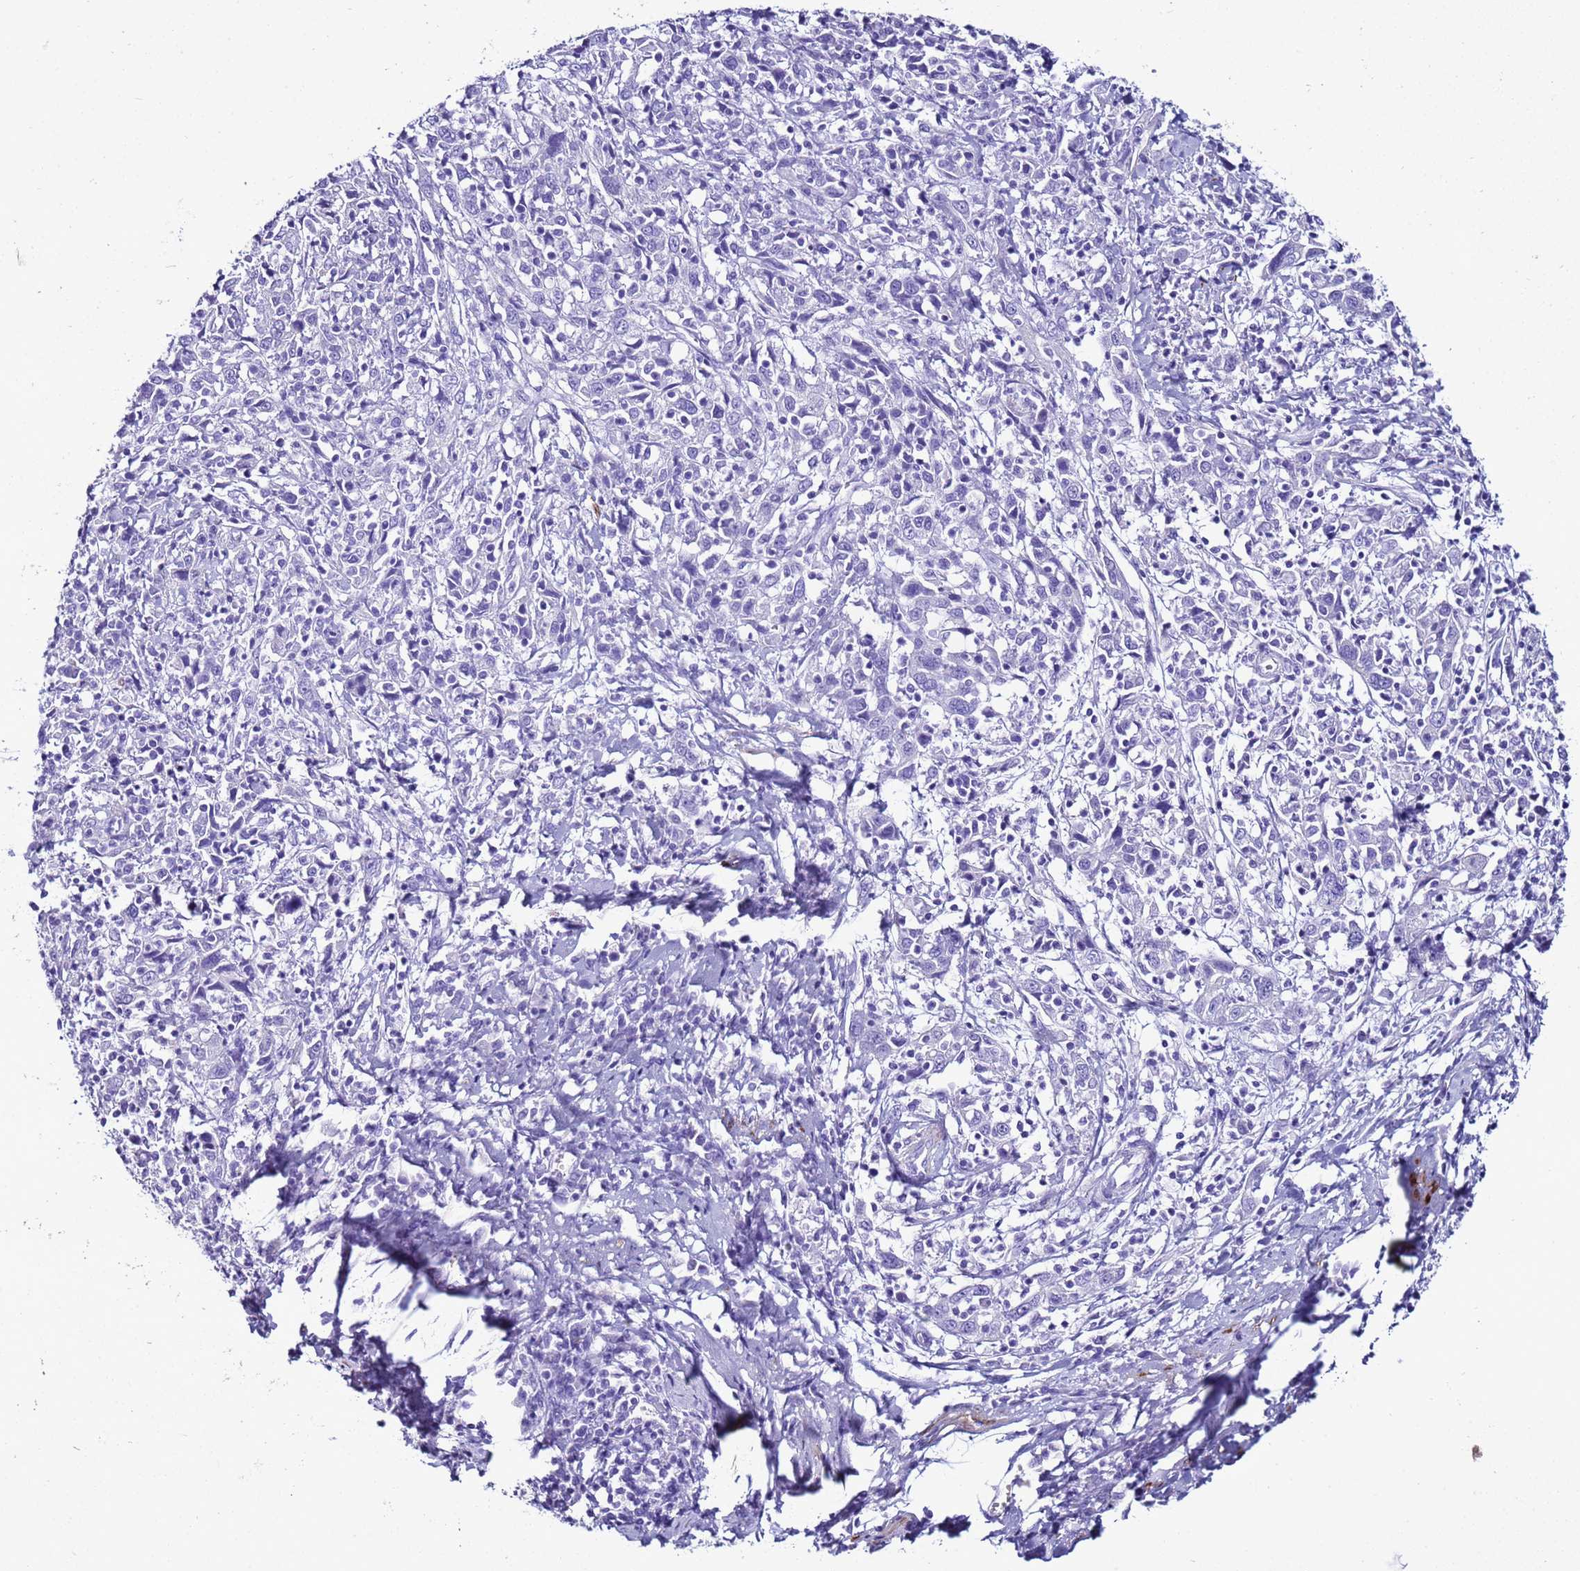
{"staining": {"intensity": "negative", "quantity": "none", "location": "none"}, "tissue": "cervical cancer", "cell_type": "Tumor cells", "image_type": "cancer", "snomed": [{"axis": "morphology", "description": "Squamous cell carcinoma, NOS"}, {"axis": "topography", "description": "Cervix"}], "caption": "Image shows no protein expression in tumor cells of cervical squamous cell carcinoma tissue.", "gene": "LCMT1", "patient": {"sex": "female", "age": 46}}